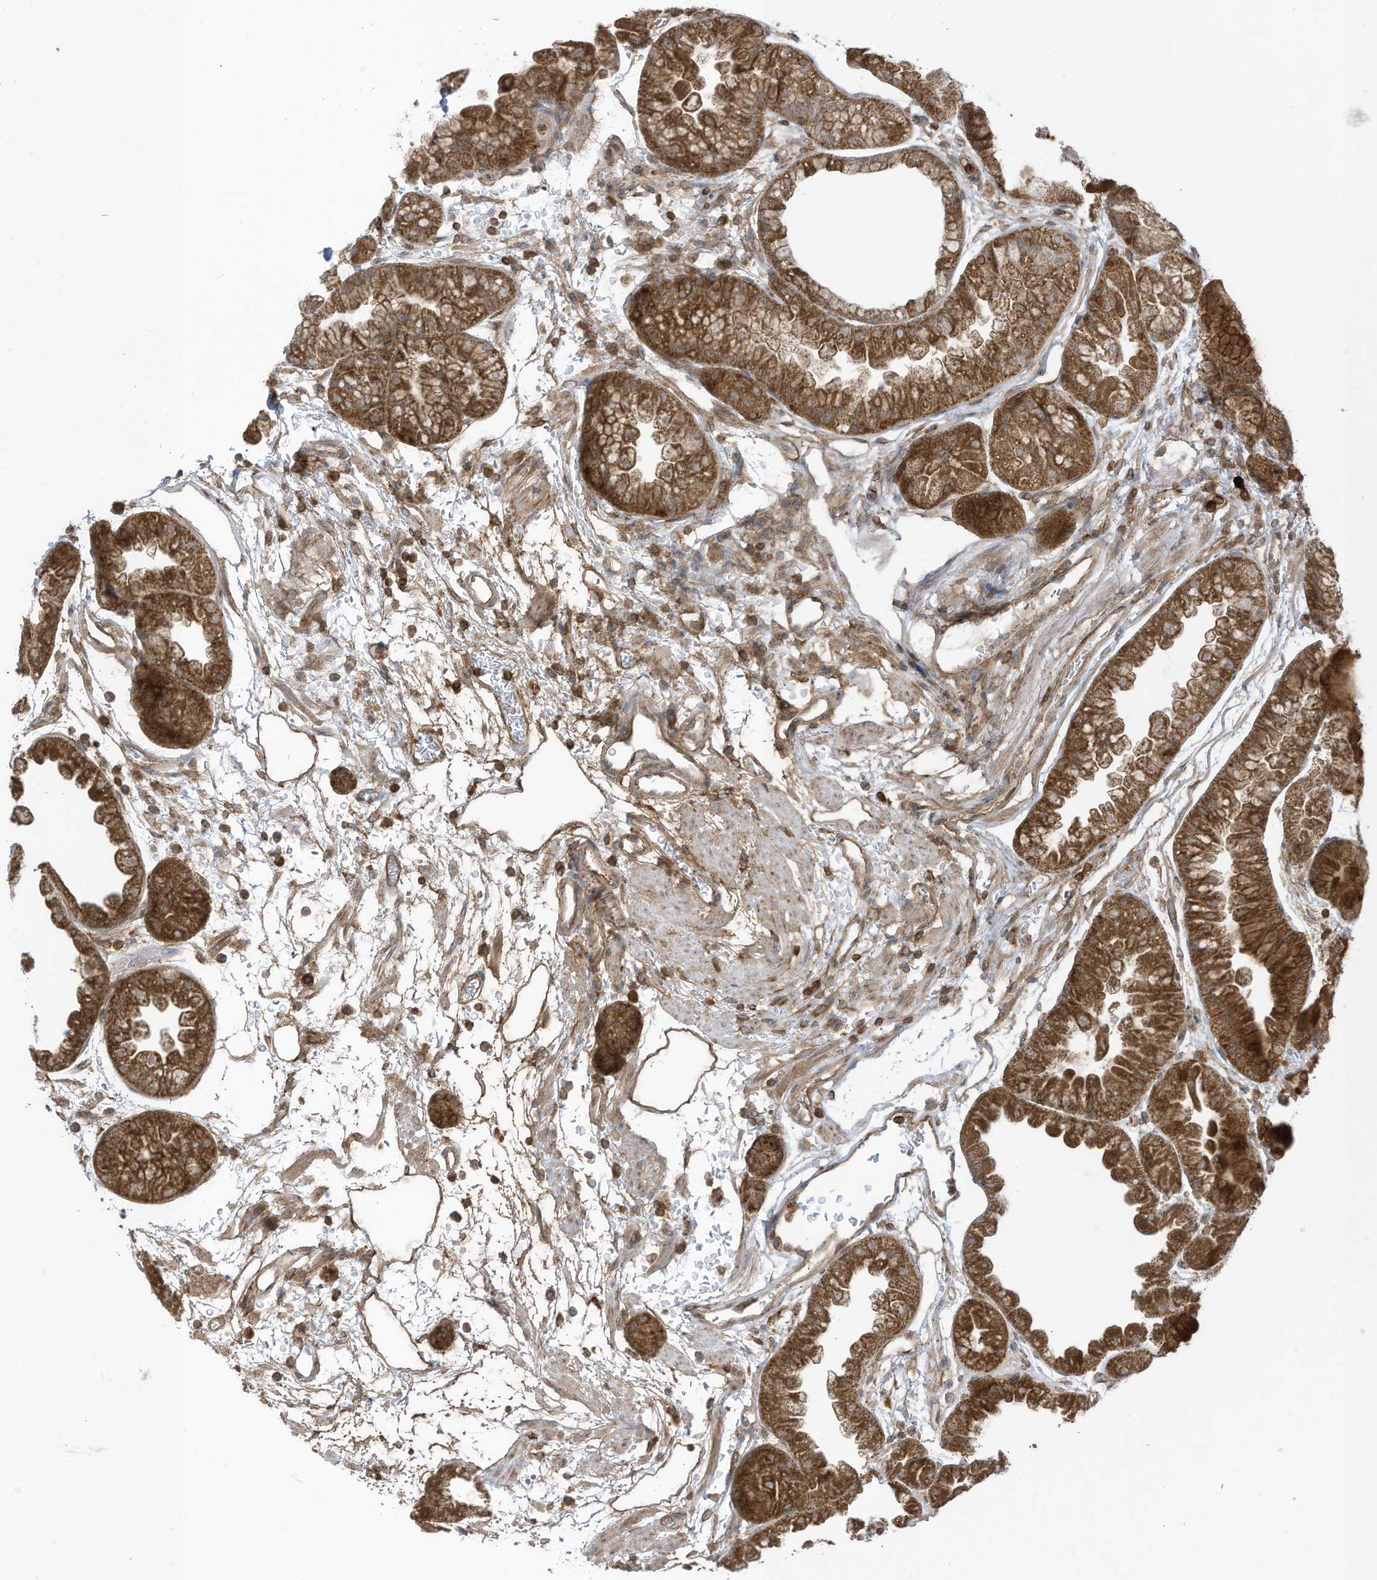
{"staining": {"intensity": "strong", "quantity": ">75%", "location": "cytoplasmic/membranous"}, "tissue": "stomach", "cell_type": "Glandular cells", "image_type": "normal", "snomed": [{"axis": "morphology", "description": "Normal tissue, NOS"}, {"axis": "topography", "description": "Stomach, upper"}], "caption": "About >75% of glandular cells in normal human stomach reveal strong cytoplasmic/membranous protein expression as visualized by brown immunohistochemical staining.", "gene": "REPS1", "patient": {"sex": "male", "age": 47}}